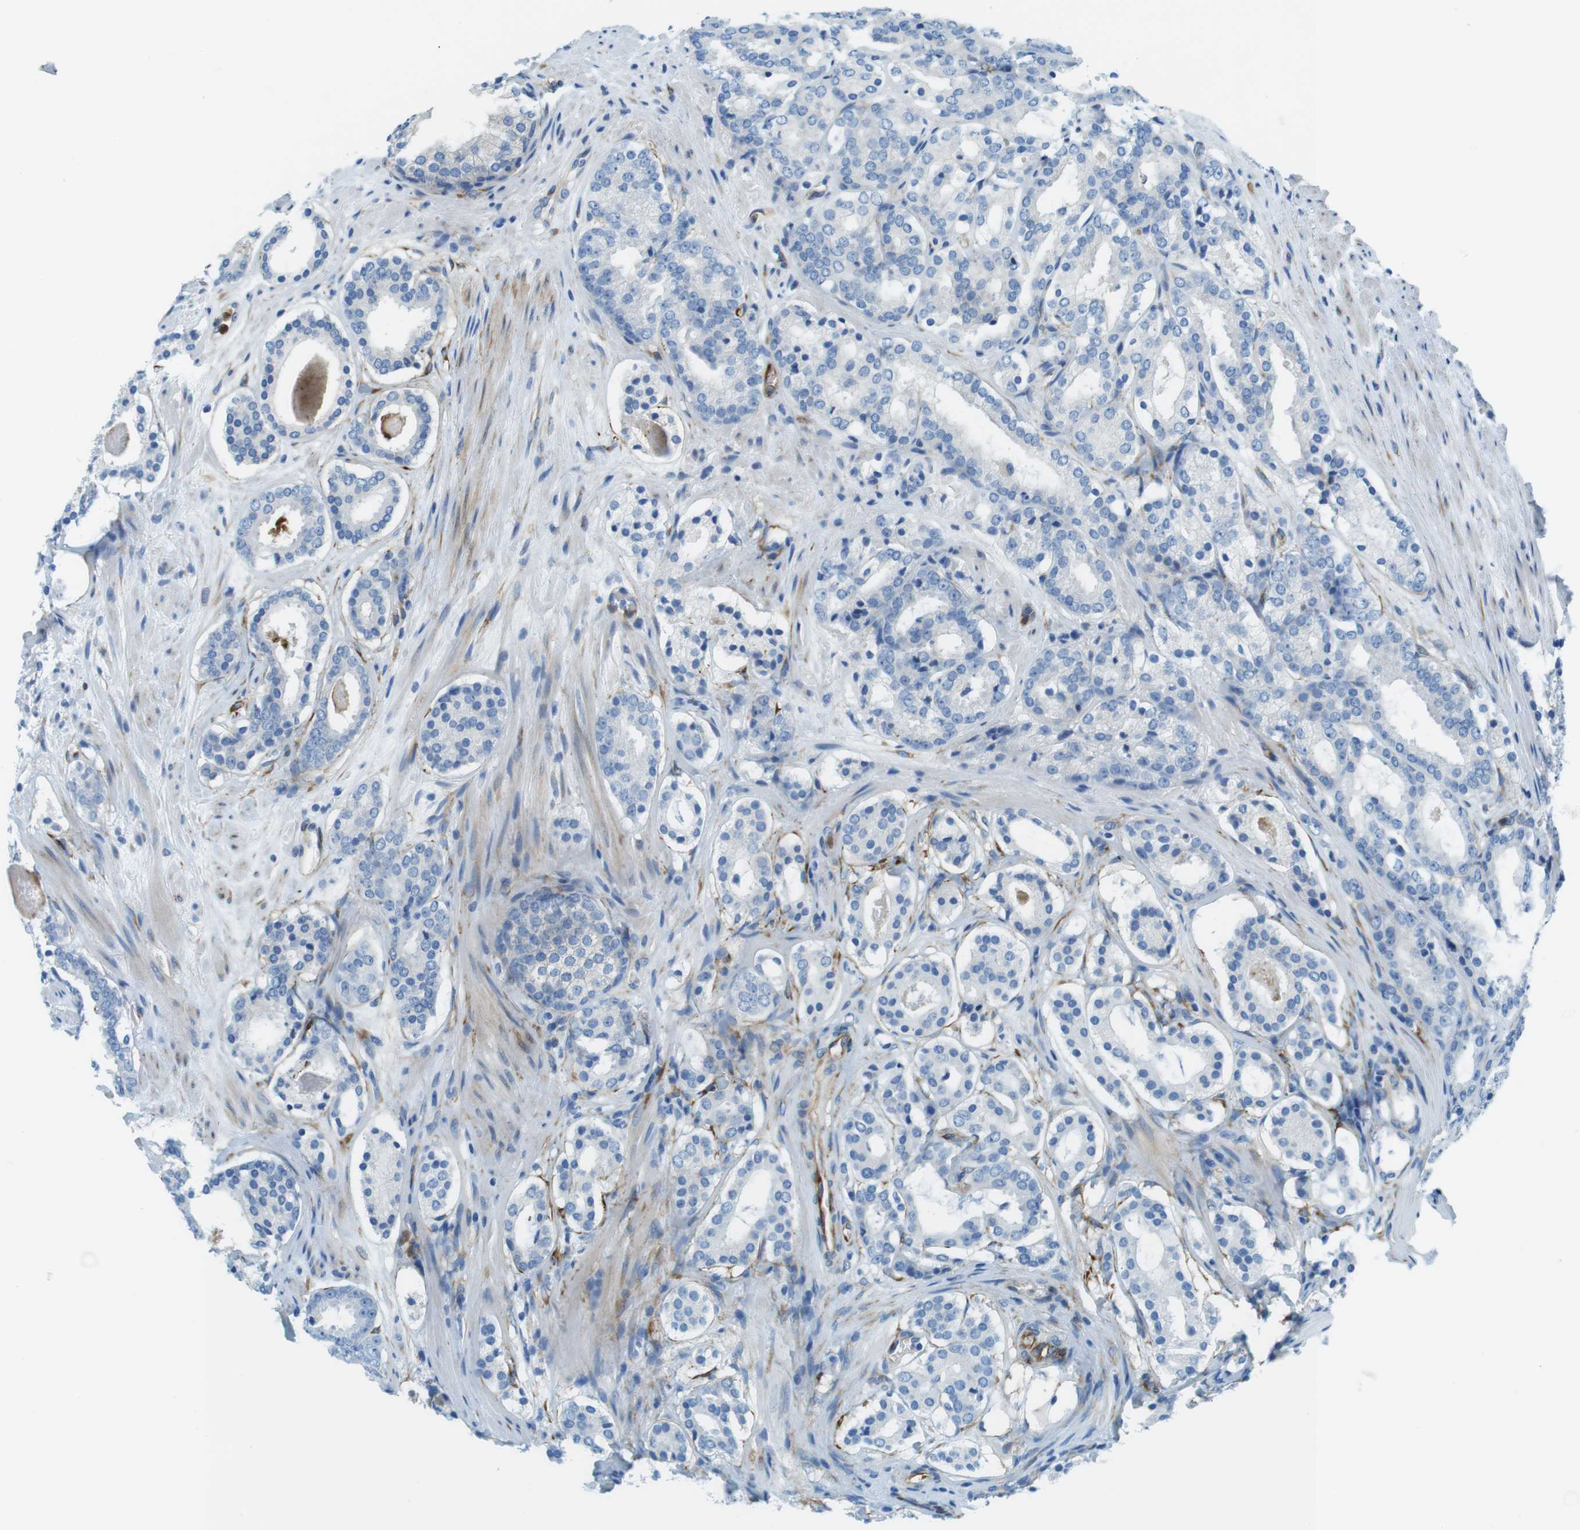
{"staining": {"intensity": "negative", "quantity": "none", "location": "none"}, "tissue": "prostate cancer", "cell_type": "Tumor cells", "image_type": "cancer", "snomed": [{"axis": "morphology", "description": "Adenocarcinoma, Low grade"}, {"axis": "topography", "description": "Prostate"}], "caption": "Prostate cancer (adenocarcinoma (low-grade)) was stained to show a protein in brown. There is no significant staining in tumor cells.", "gene": "EMP2", "patient": {"sex": "male", "age": 69}}